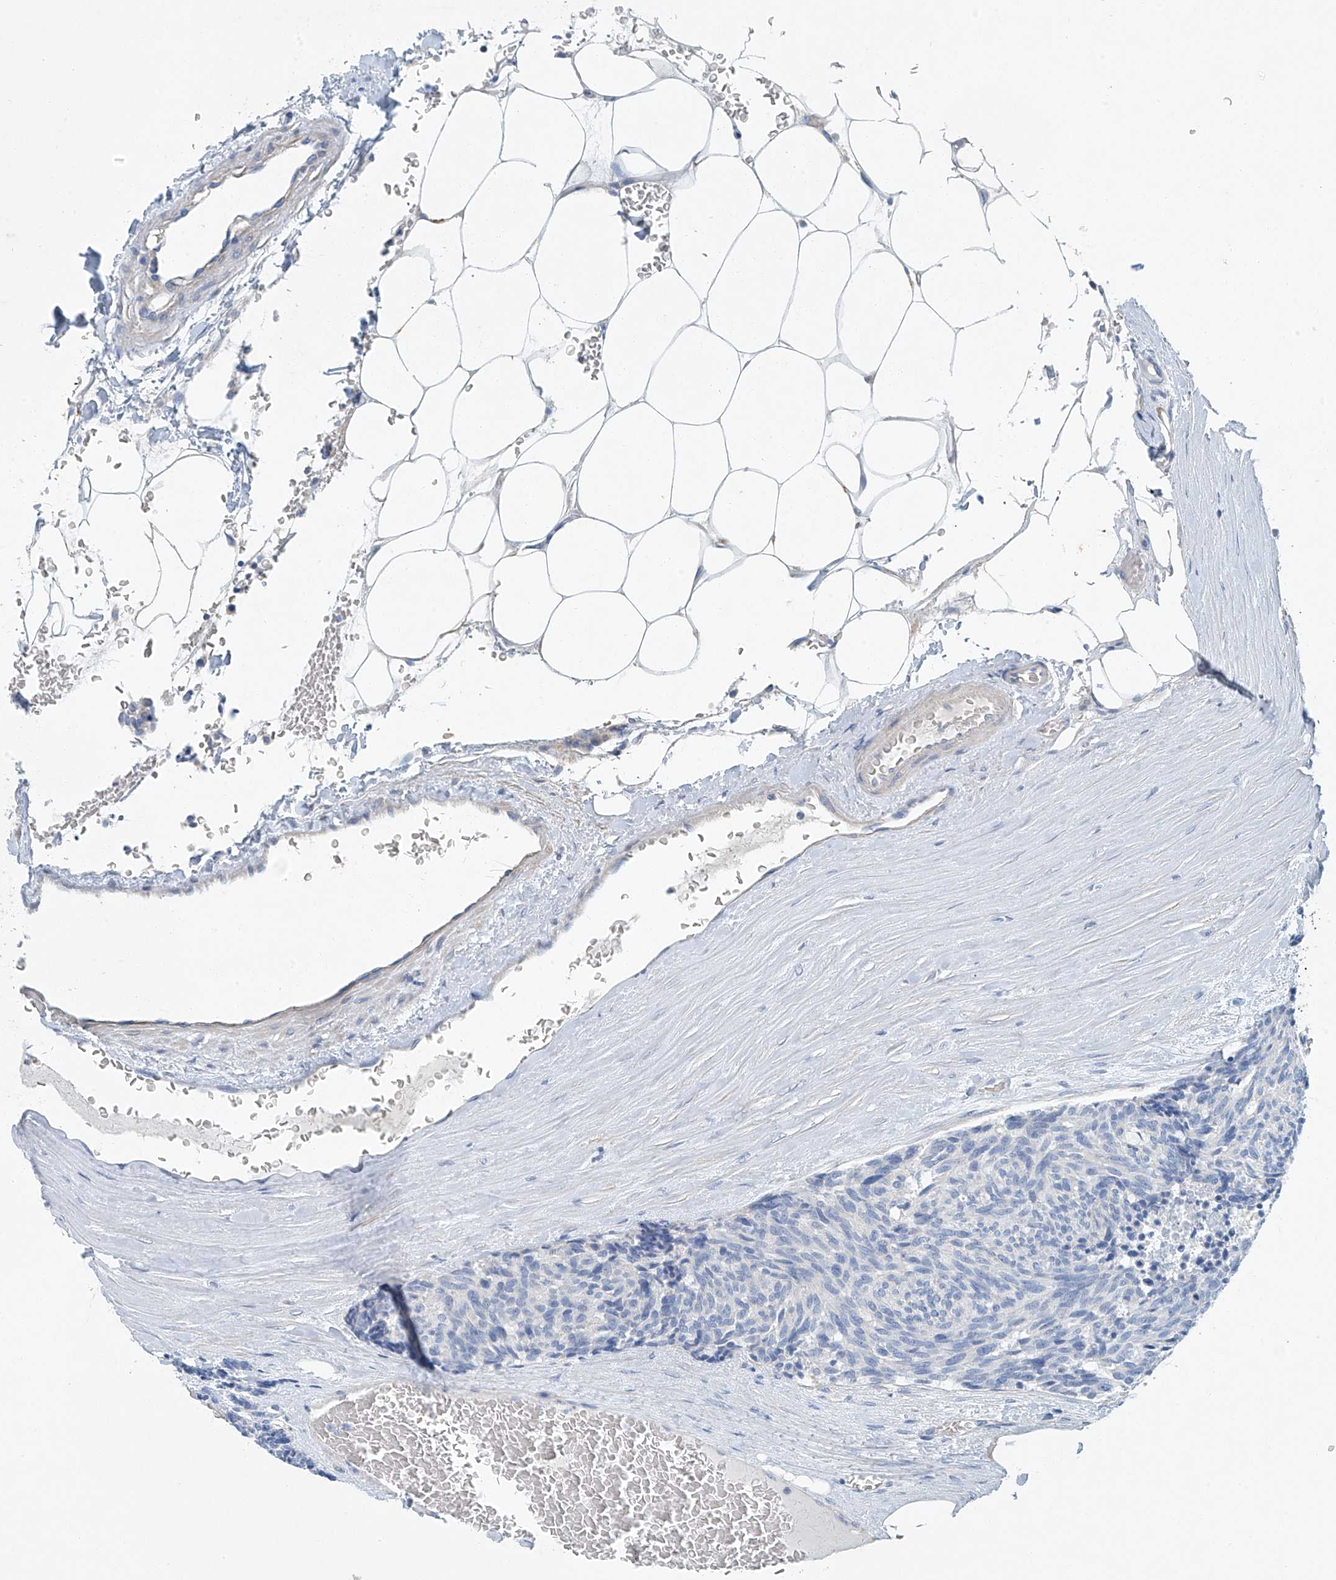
{"staining": {"intensity": "negative", "quantity": "none", "location": "none"}, "tissue": "carcinoid", "cell_type": "Tumor cells", "image_type": "cancer", "snomed": [{"axis": "morphology", "description": "Carcinoid, malignant, NOS"}, {"axis": "topography", "description": "Pancreas"}], "caption": "Protein analysis of carcinoid exhibits no significant expression in tumor cells.", "gene": "C1orf87", "patient": {"sex": "female", "age": 54}}